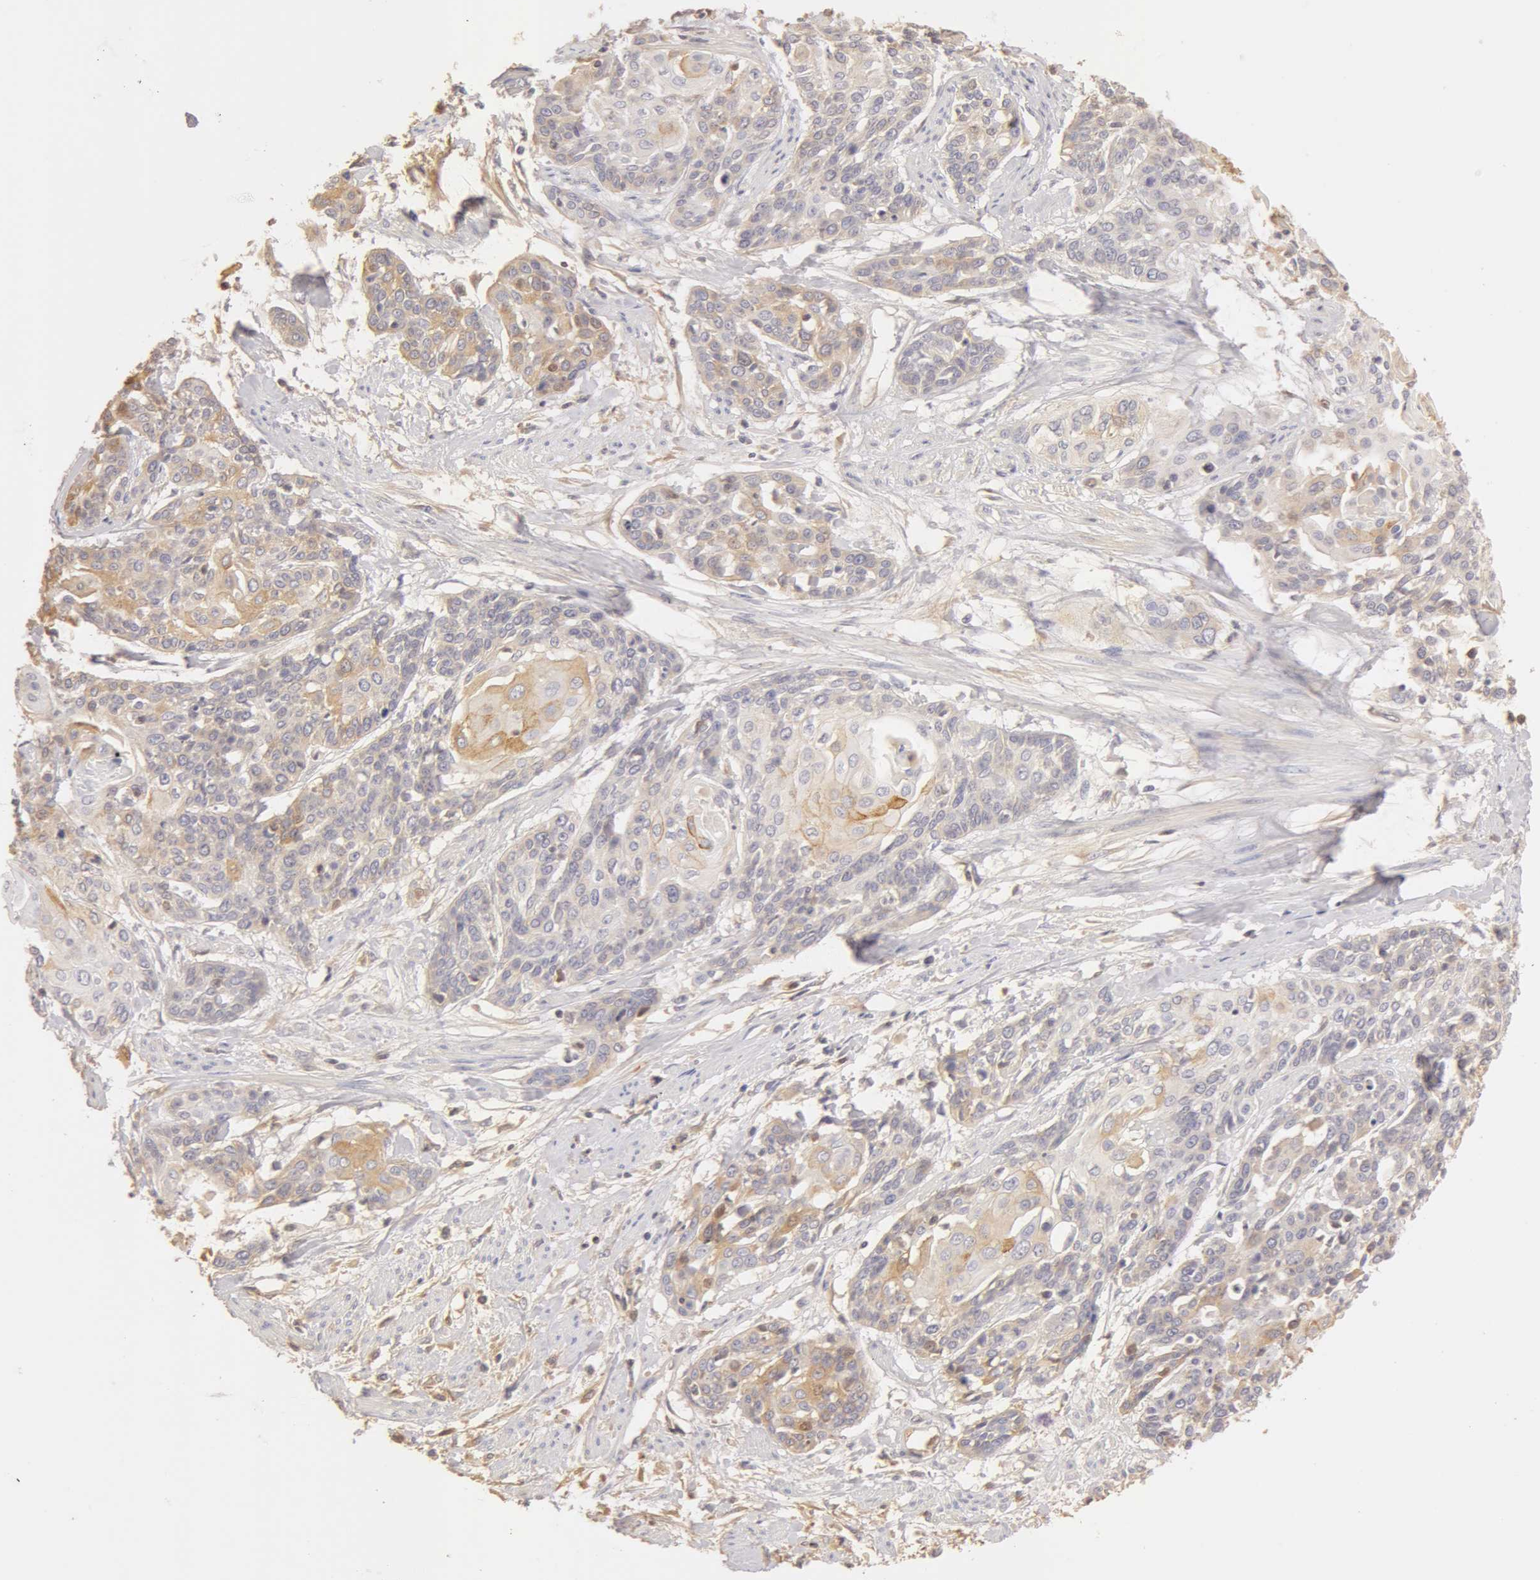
{"staining": {"intensity": "weak", "quantity": "25%-75%", "location": "cytoplasmic/membranous"}, "tissue": "cervical cancer", "cell_type": "Tumor cells", "image_type": "cancer", "snomed": [{"axis": "morphology", "description": "Squamous cell carcinoma, NOS"}, {"axis": "topography", "description": "Cervix"}], "caption": "Protein staining of cervical squamous cell carcinoma tissue demonstrates weak cytoplasmic/membranous positivity in approximately 25%-75% of tumor cells.", "gene": "TF", "patient": {"sex": "female", "age": 57}}